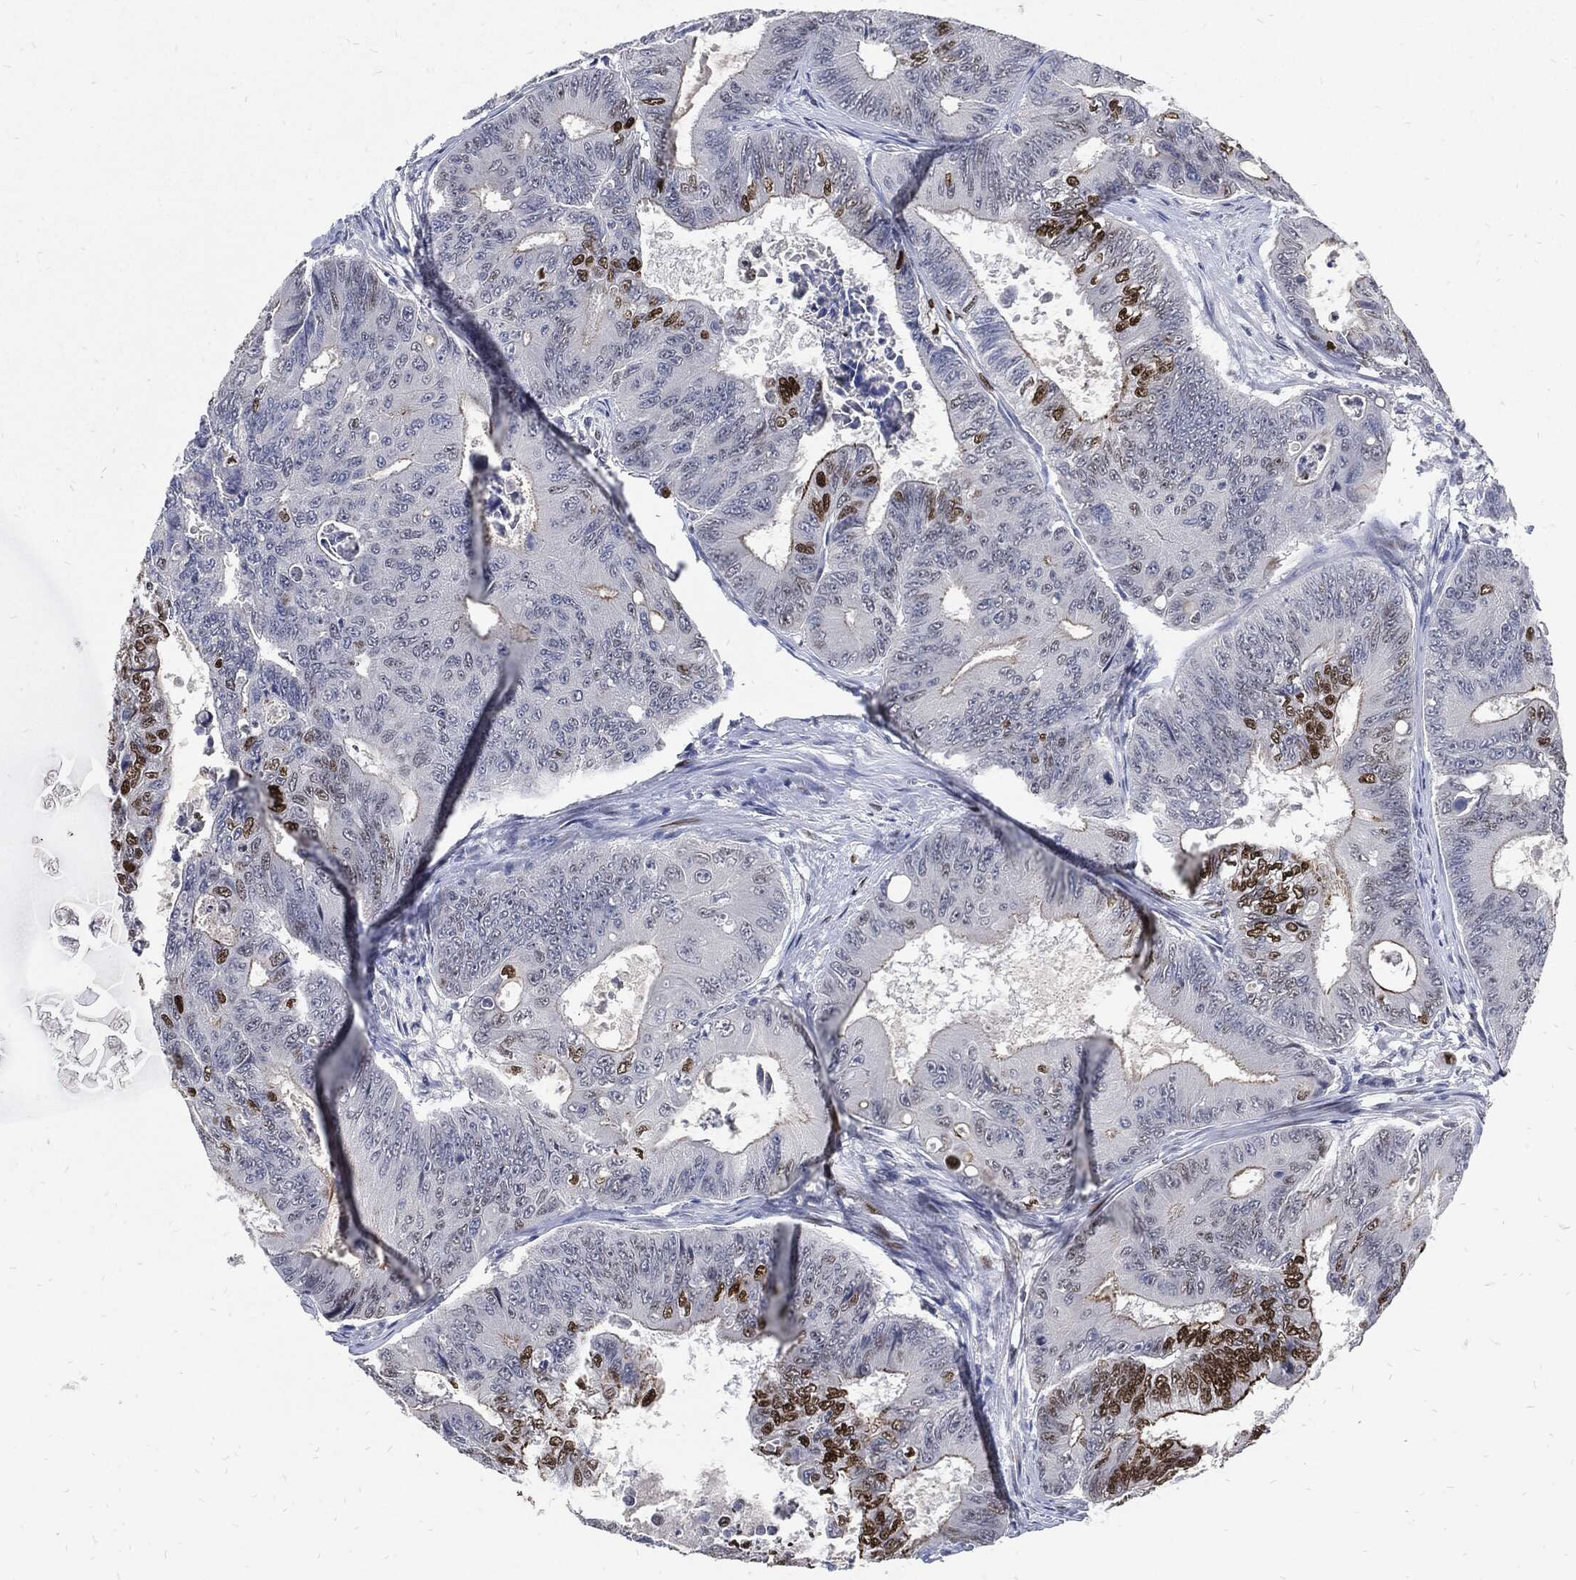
{"staining": {"intensity": "strong", "quantity": "<25%", "location": "nuclear"}, "tissue": "colorectal cancer", "cell_type": "Tumor cells", "image_type": "cancer", "snomed": [{"axis": "morphology", "description": "Adenocarcinoma, NOS"}, {"axis": "topography", "description": "Colon"}], "caption": "IHC image of human adenocarcinoma (colorectal) stained for a protein (brown), which displays medium levels of strong nuclear staining in about <25% of tumor cells.", "gene": "JUN", "patient": {"sex": "female", "age": 48}}